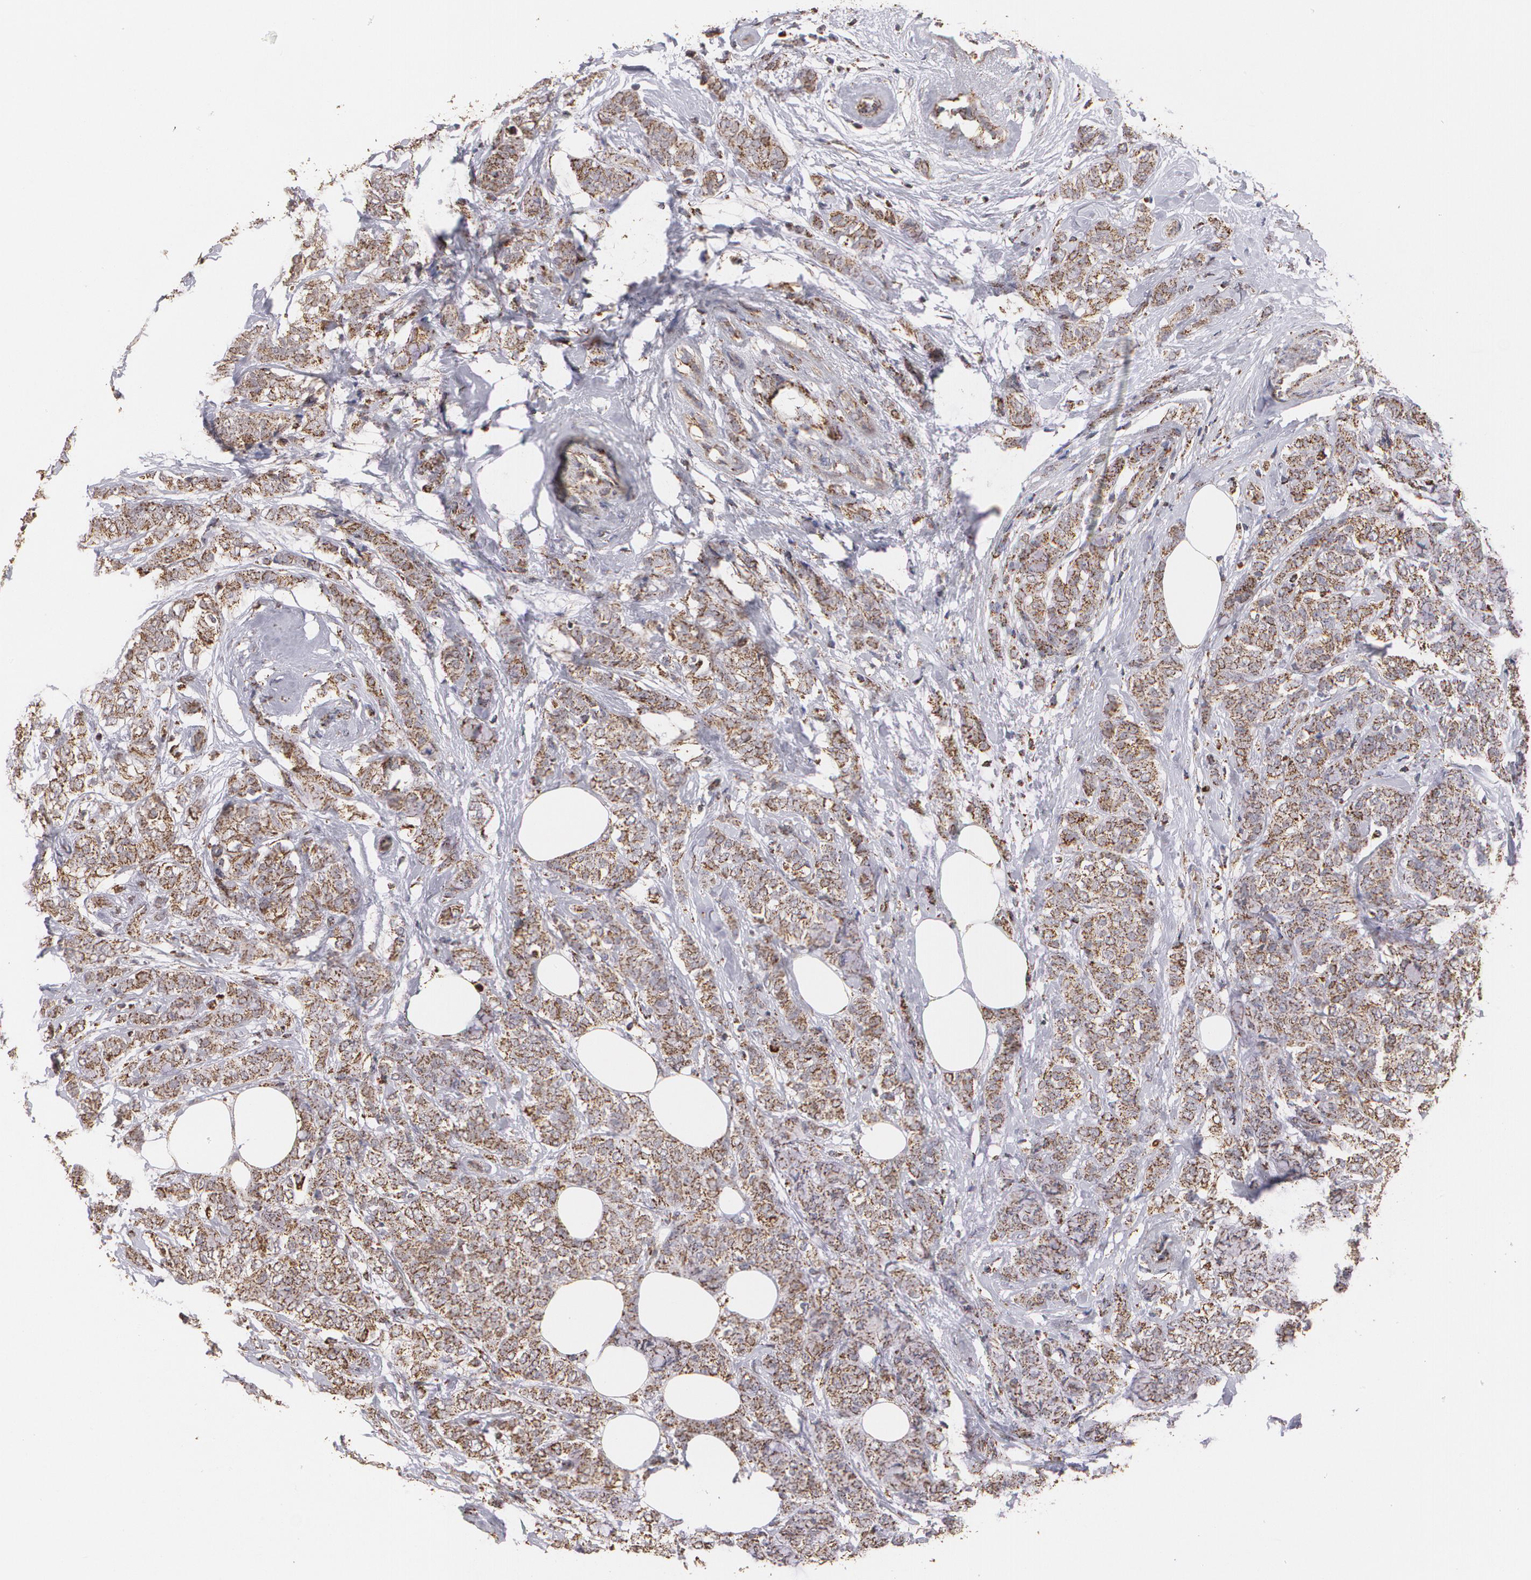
{"staining": {"intensity": "moderate", "quantity": ">75%", "location": "cytoplasmic/membranous"}, "tissue": "breast cancer", "cell_type": "Tumor cells", "image_type": "cancer", "snomed": [{"axis": "morphology", "description": "Lobular carcinoma"}, {"axis": "topography", "description": "Breast"}], "caption": "Human breast lobular carcinoma stained with a brown dye reveals moderate cytoplasmic/membranous positive expression in about >75% of tumor cells.", "gene": "HSPD1", "patient": {"sex": "female", "age": 60}}